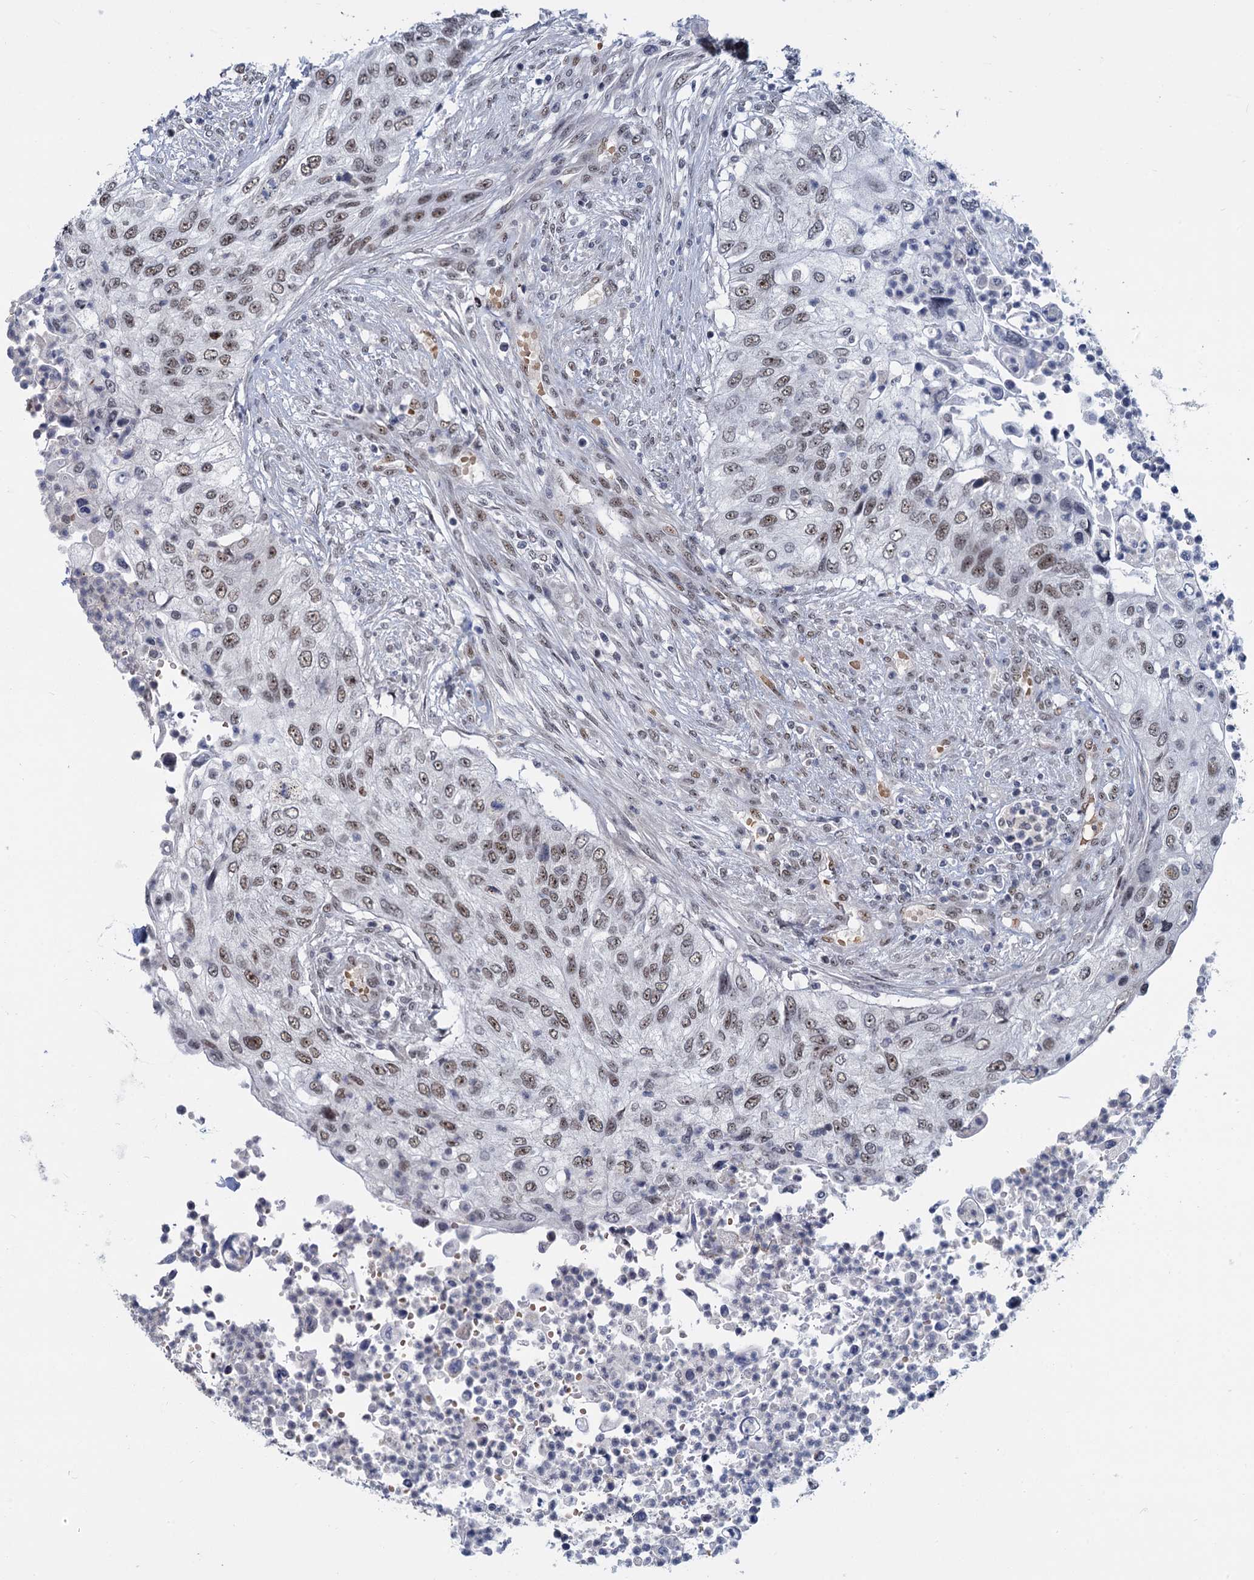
{"staining": {"intensity": "moderate", "quantity": "<25%", "location": "nuclear"}, "tissue": "urothelial cancer", "cell_type": "Tumor cells", "image_type": "cancer", "snomed": [{"axis": "morphology", "description": "Urothelial carcinoma, High grade"}, {"axis": "topography", "description": "Urinary bladder"}], "caption": "The immunohistochemical stain shows moderate nuclear expression in tumor cells of high-grade urothelial carcinoma tissue.", "gene": "RPRD1A", "patient": {"sex": "female", "age": 60}}